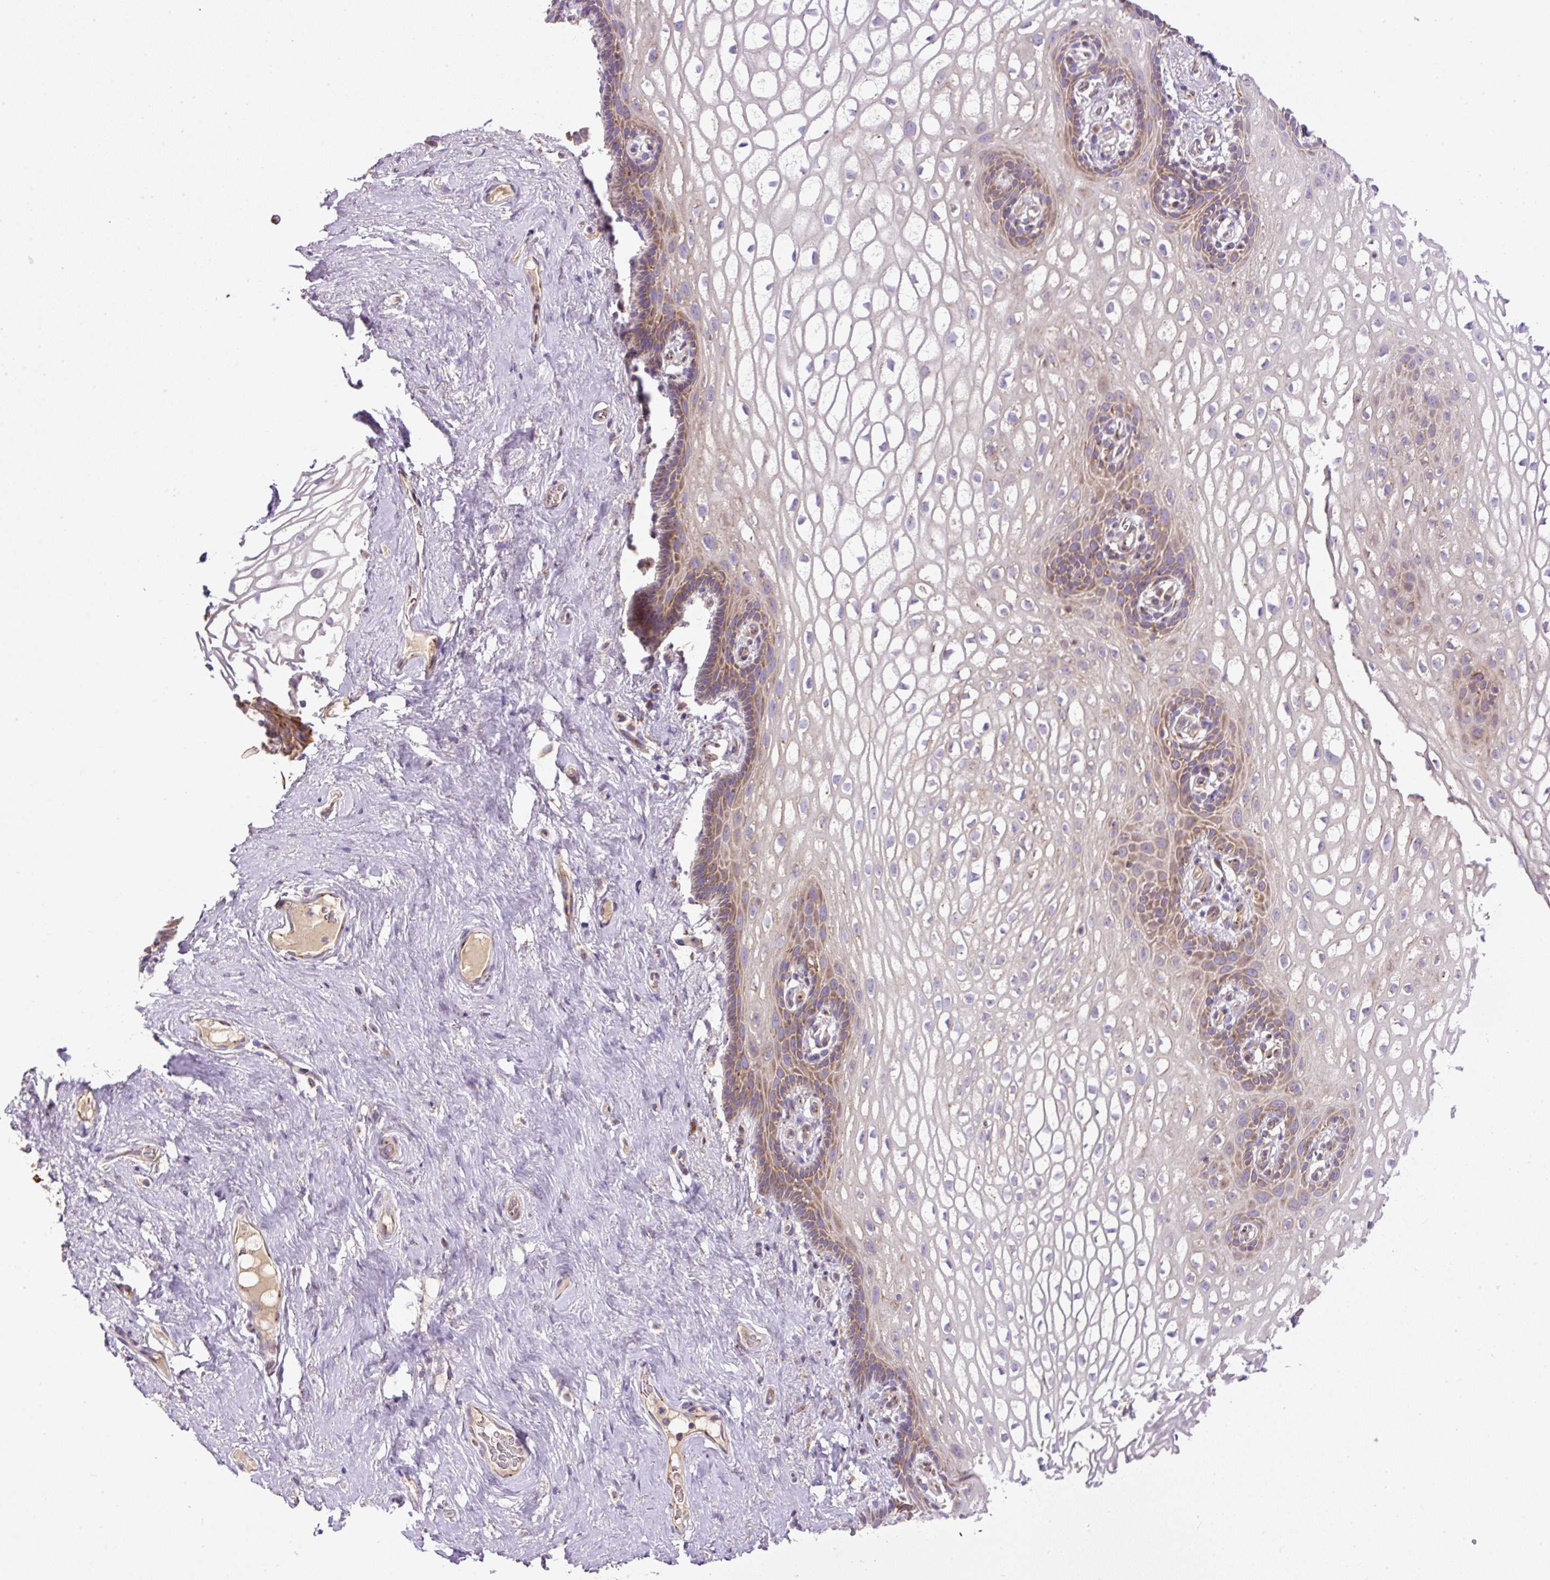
{"staining": {"intensity": "moderate", "quantity": "25%-75%", "location": "cytoplasmic/membranous"}, "tissue": "vagina", "cell_type": "Squamous epithelial cells", "image_type": "normal", "snomed": [{"axis": "morphology", "description": "Normal tissue, NOS"}, {"axis": "topography", "description": "Vagina"}, {"axis": "topography", "description": "Peripheral nerve tissue"}], "caption": "The micrograph reveals a brown stain indicating the presence of a protein in the cytoplasmic/membranous of squamous epithelial cells in vagina. (DAB IHC with brightfield microscopy, high magnification).", "gene": "ZNF547", "patient": {"sex": "female", "age": 71}}